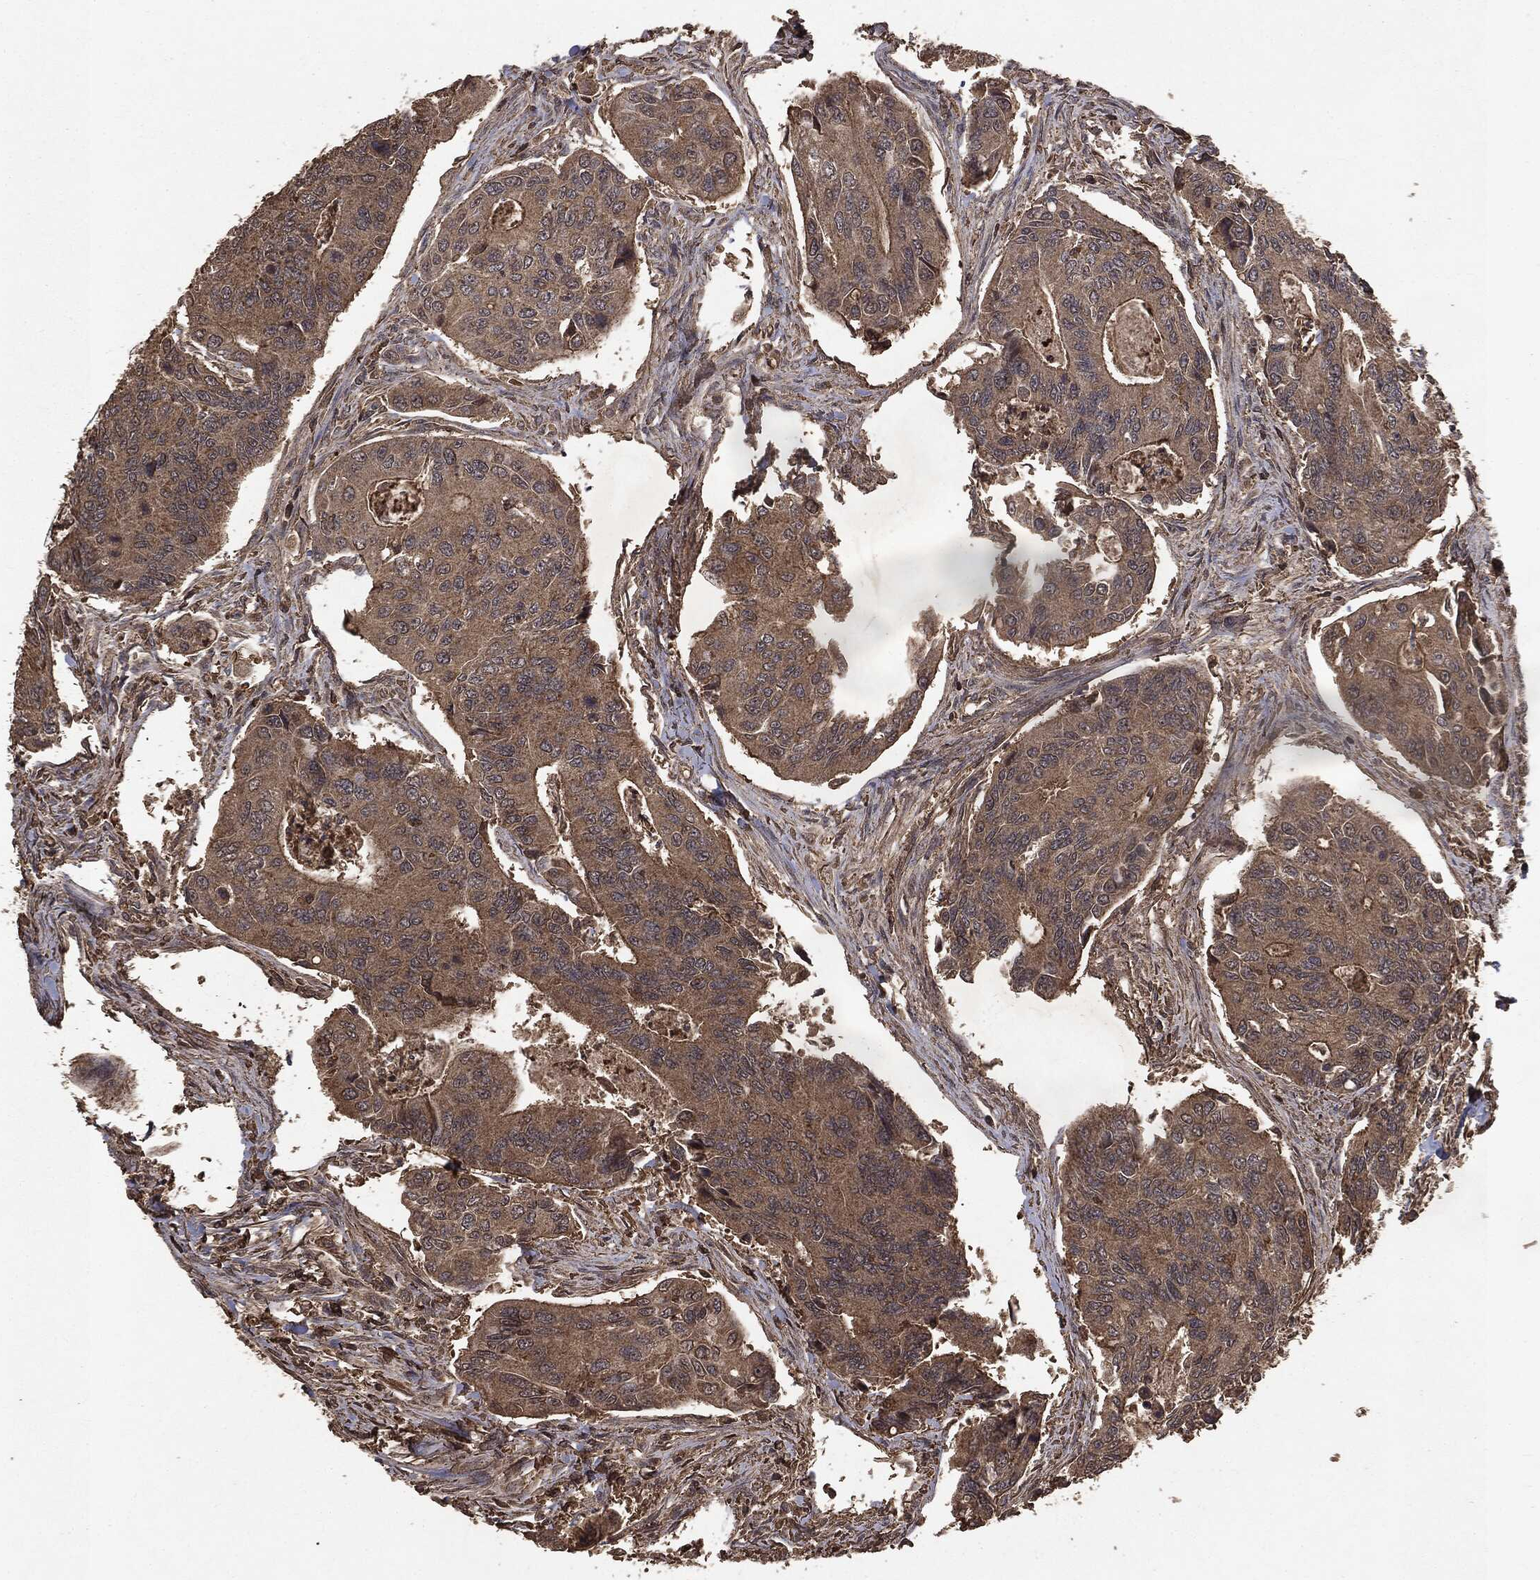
{"staining": {"intensity": "moderate", "quantity": ">75%", "location": "cytoplasmic/membranous"}, "tissue": "colorectal cancer", "cell_type": "Tumor cells", "image_type": "cancer", "snomed": [{"axis": "morphology", "description": "Adenocarcinoma, NOS"}, {"axis": "topography", "description": "Colon"}], "caption": "Tumor cells display moderate cytoplasmic/membranous positivity in approximately >75% of cells in colorectal adenocarcinoma.", "gene": "NME1", "patient": {"sex": "female", "age": 67}}